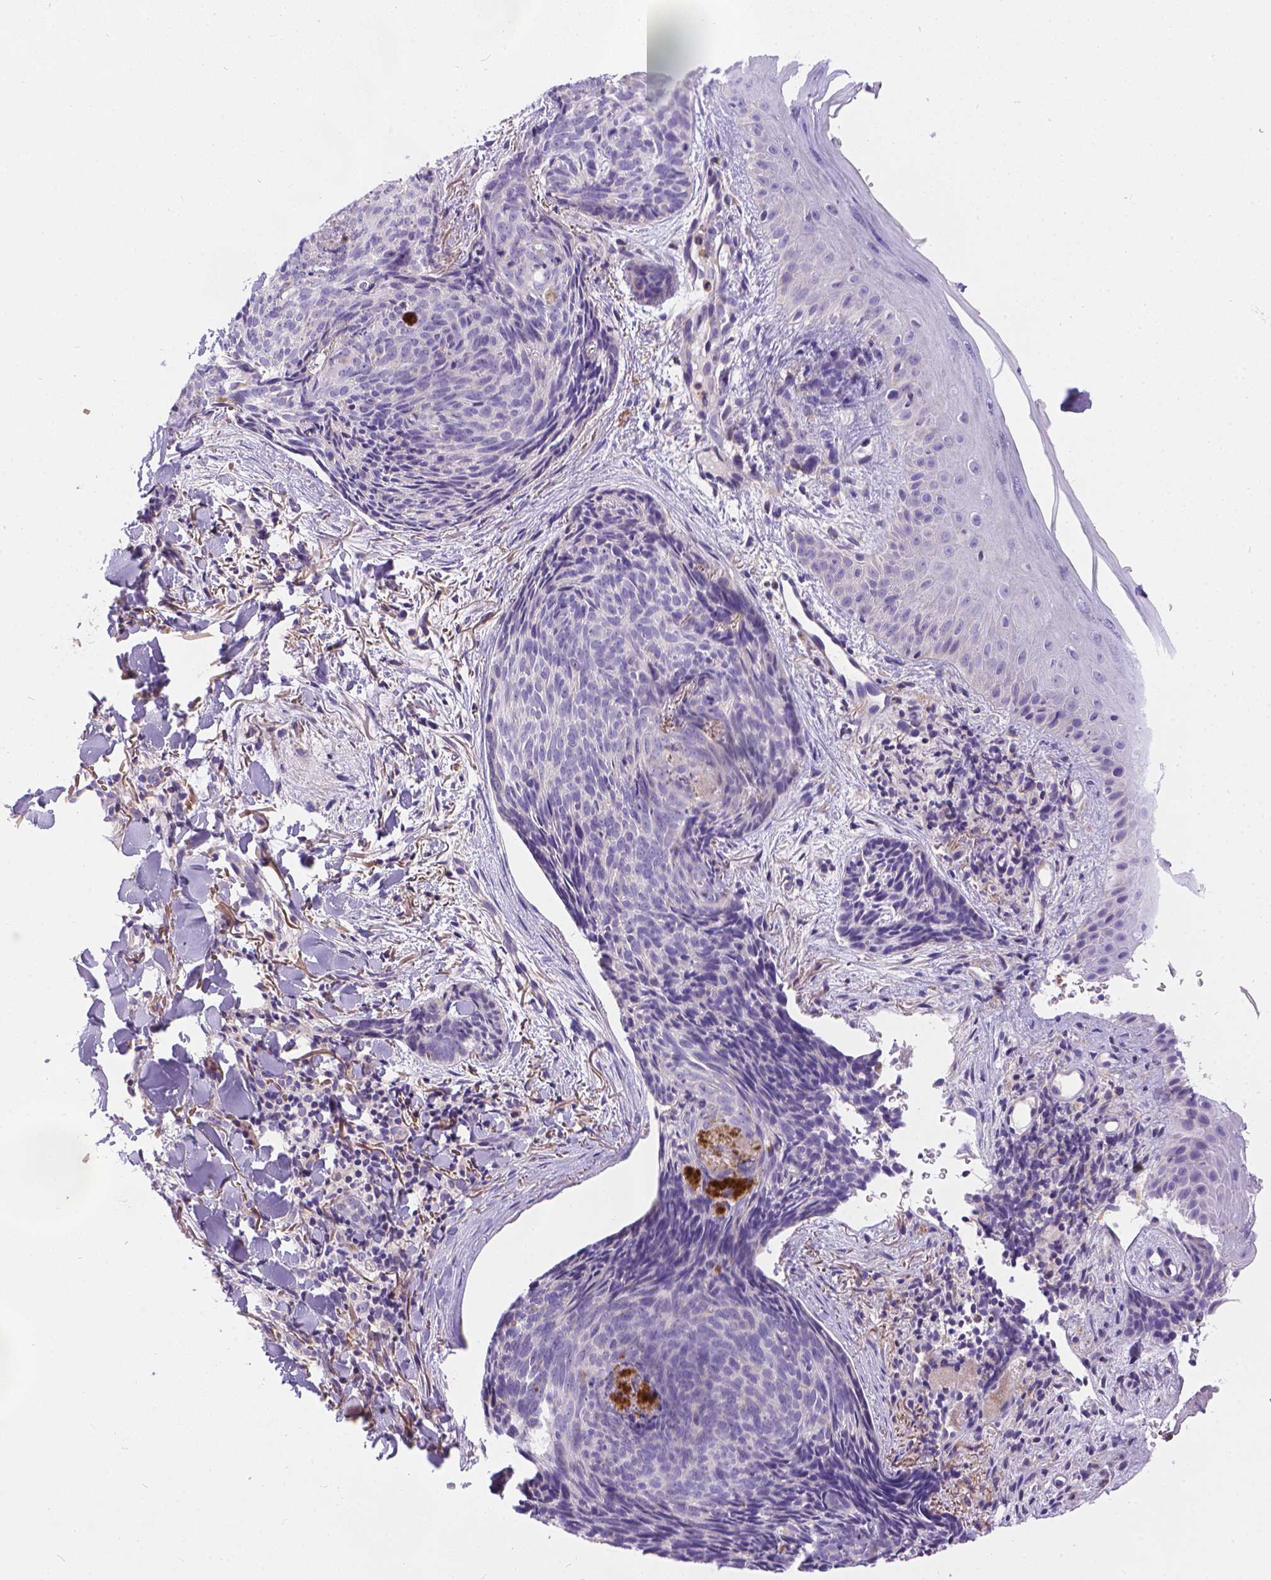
{"staining": {"intensity": "negative", "quantity": "none", "location": "none"}, "tissue": "skin cancer", "cell_type": "Tumor cells", "image_type": "cancer", "snomed": [{"axis": "morphology", "description": "Basal cell carcinoma"}, {"axis": "topography", "description": "Skin"}], "caption": "This is an immunohistochemistry (IHC) micrograph of human skin cancer (basal cell carcinoma). There is no positivity in tumor cells.", "gene": "TM4SF18", "patient": {"sex": "female", "age": 82}}